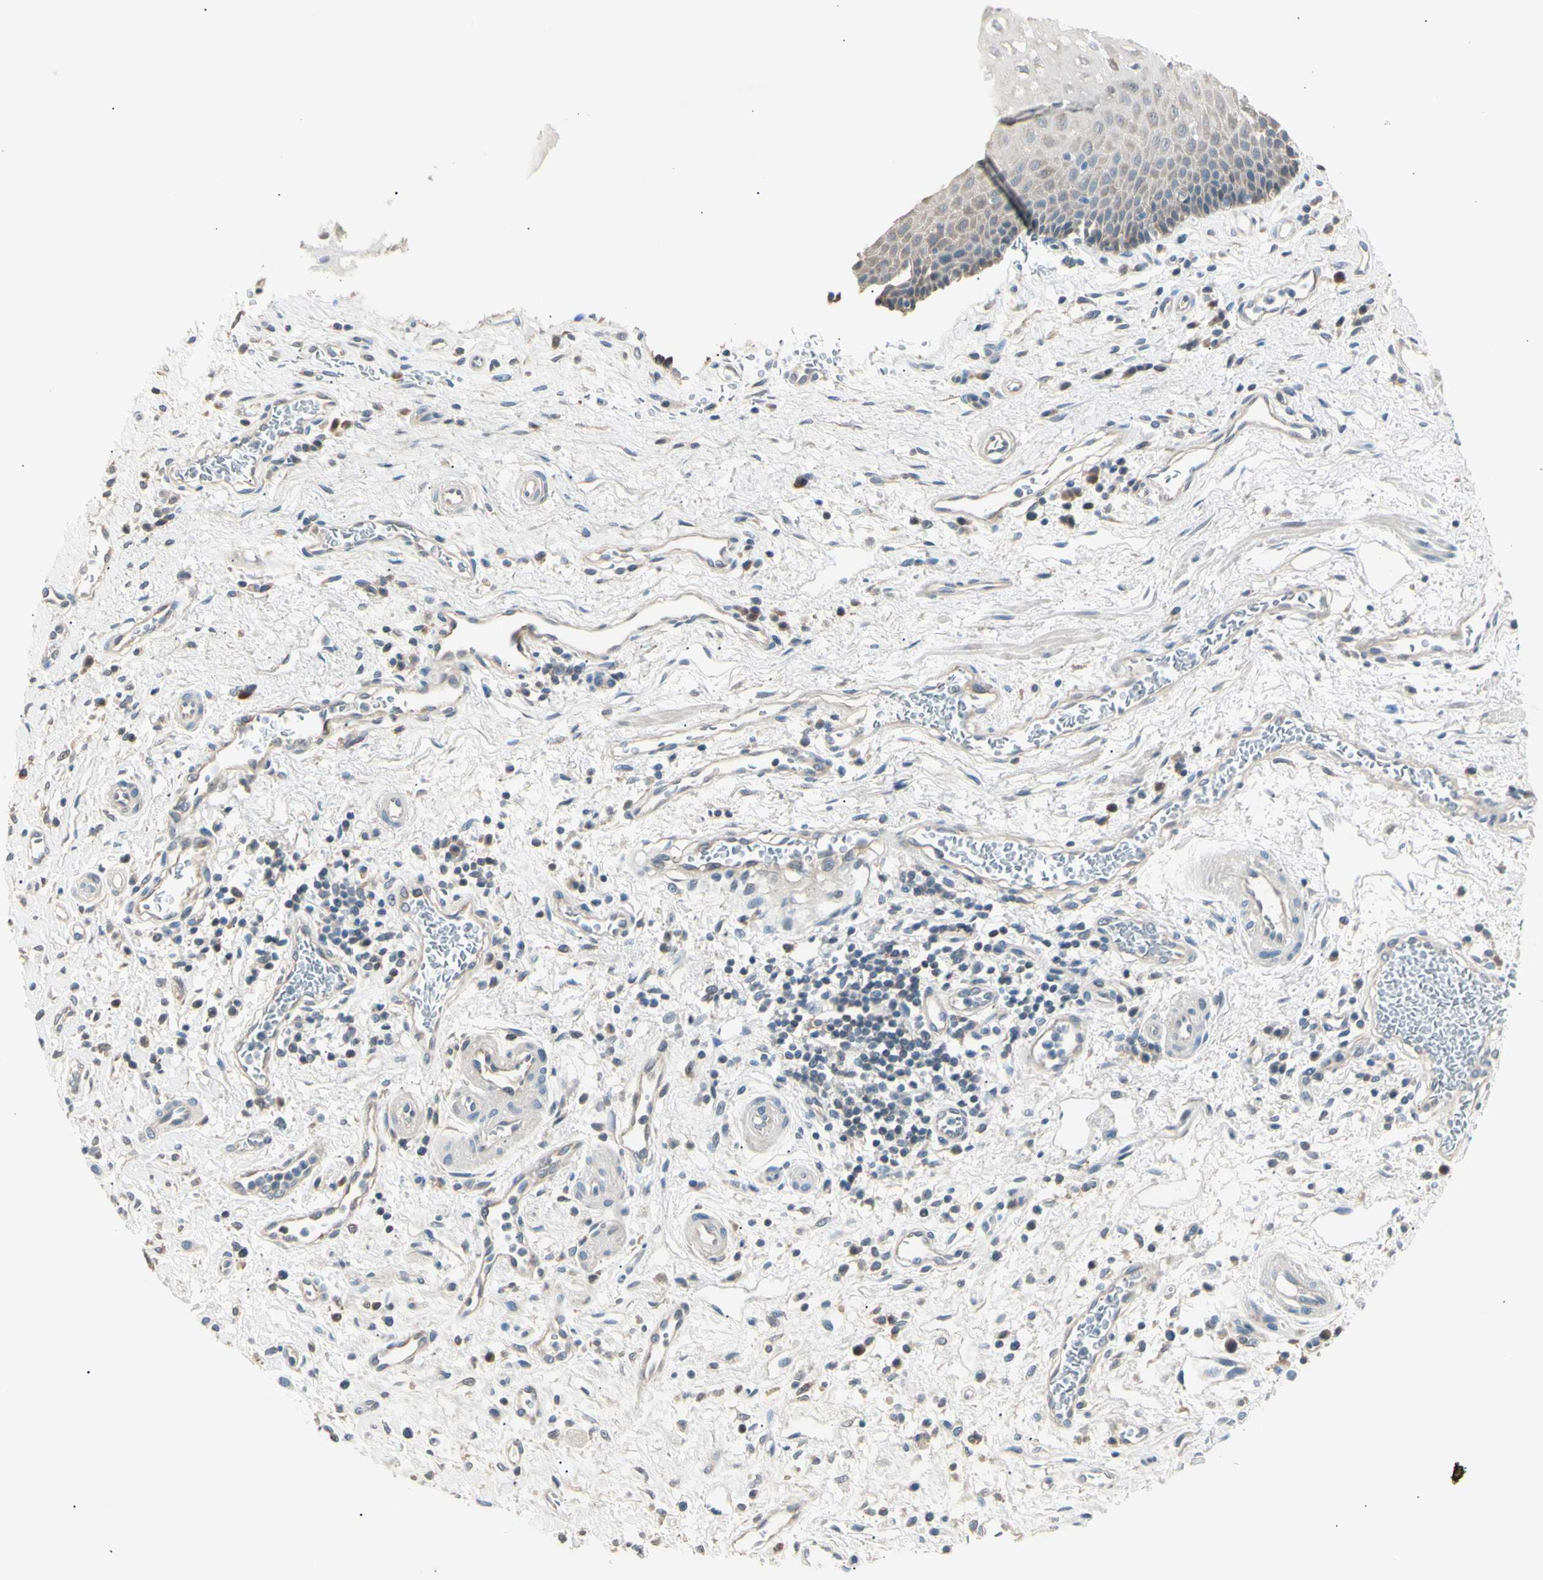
{"staining": {"intensity": "weak", "quantity": "<25%", "location": "cytoplasmic/membranous"}, "tissue": "esophagus", "cell_type": "Squamous epithelial cells", "image_type": "normal", "snomed": [{"axis": "morphology", "description": "Normal tissue, NOS"}, {"axis": "topography", "description": "Esophagus"}], "caption": "This is an IHC histopathology image of benign esophagus. There is no staining in squamous epithelial cells.", "gene": "LHPP", "patient": {"sex": "male", "age": 54}}